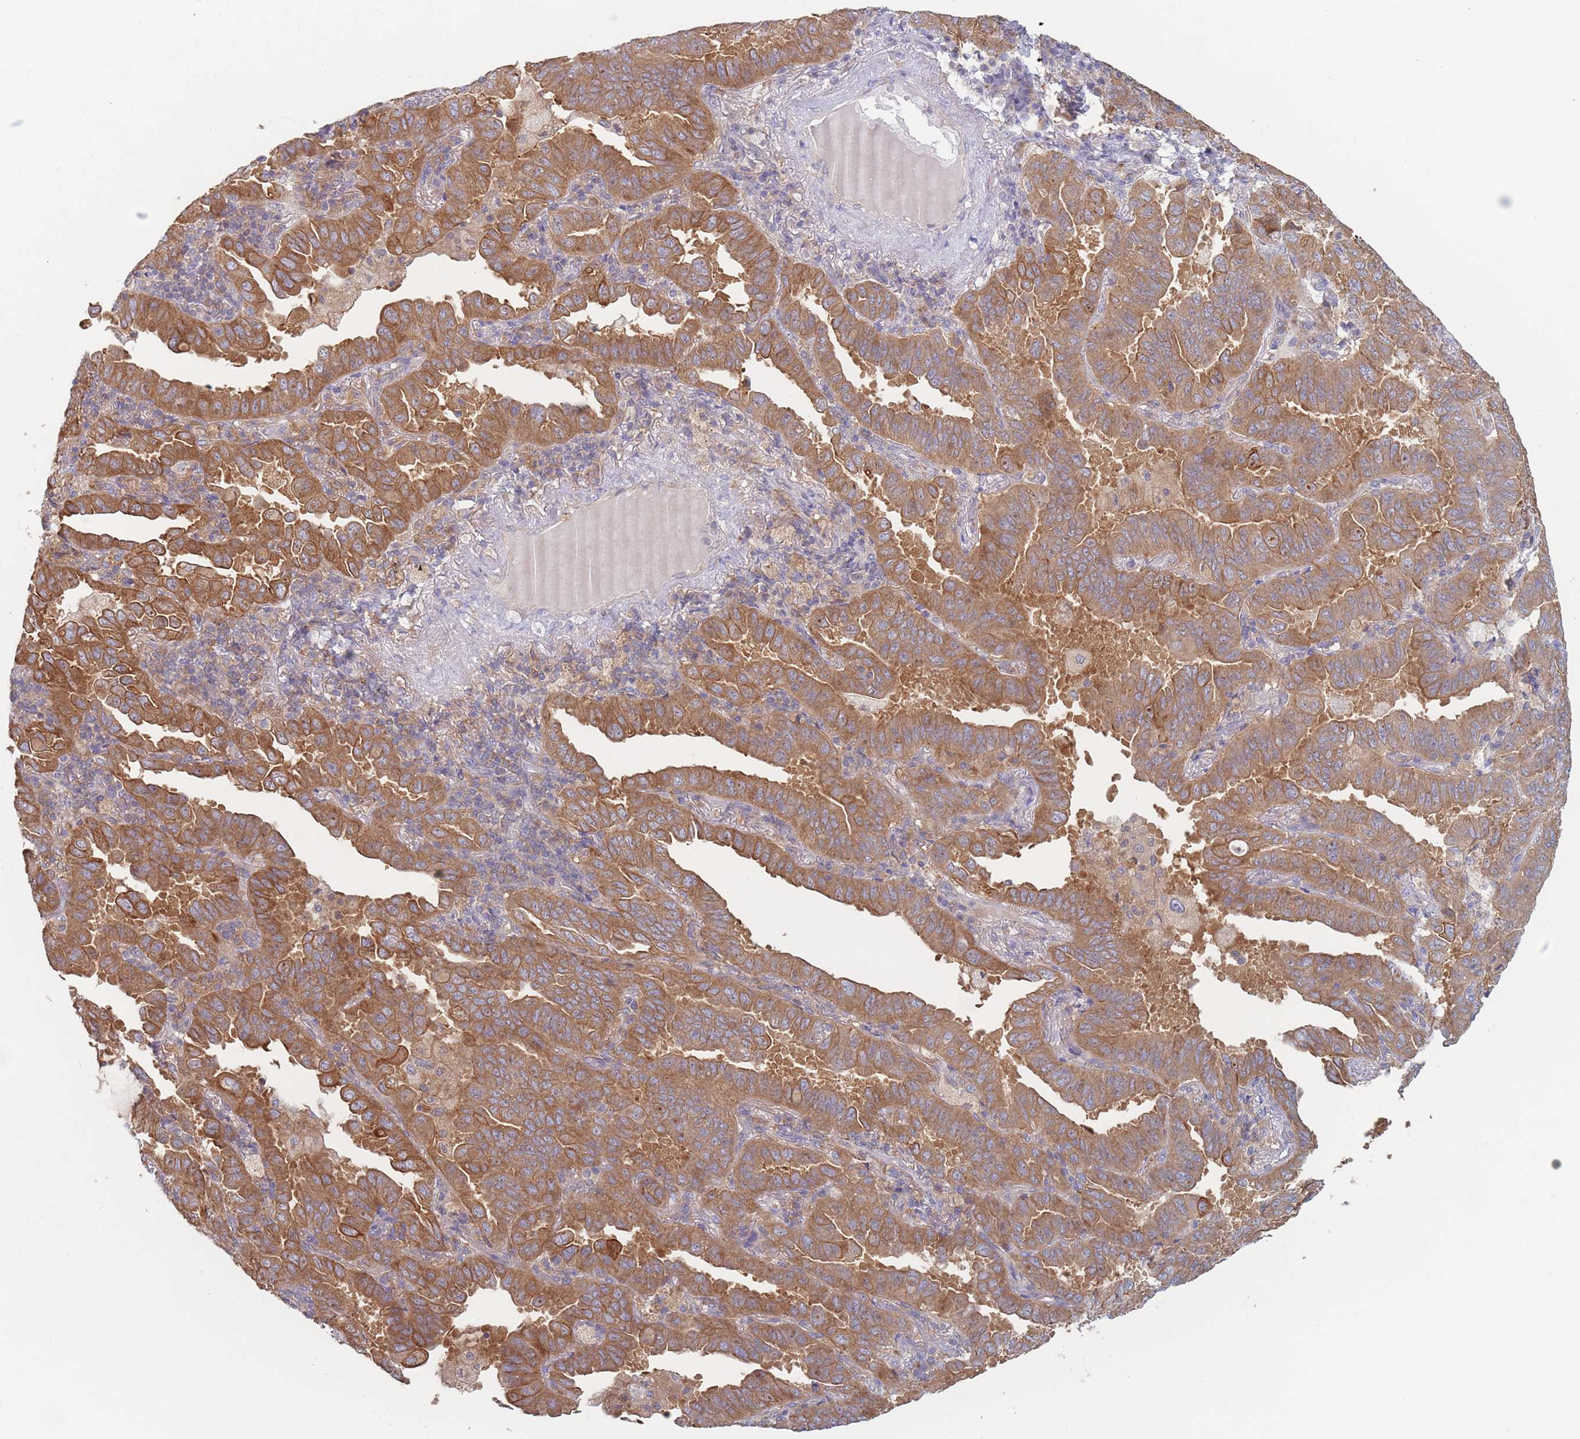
{"staining": {"intensity": "strong", "quantity": ">75%", "location": "cytoplasmic/membranous"}, "tissue": "lung cancer", "cell_type": "Tumor cells", "image_type": "cancer", "snomed": [{"axis": "morphology", "description": "Adenocarcinoma, NOS"}, {"axis": "topography", "description": "Lung"}], "caption": "A photomicrograph showing strong cytoplasmic/membranous positivity in approximately >75% of tumor cells in lung cancer (adenocarcinoma), as visualized by brown immunohistochemical staining.", "gene": "EFCC1", "patient": {"sex": "male", "age": 64}}